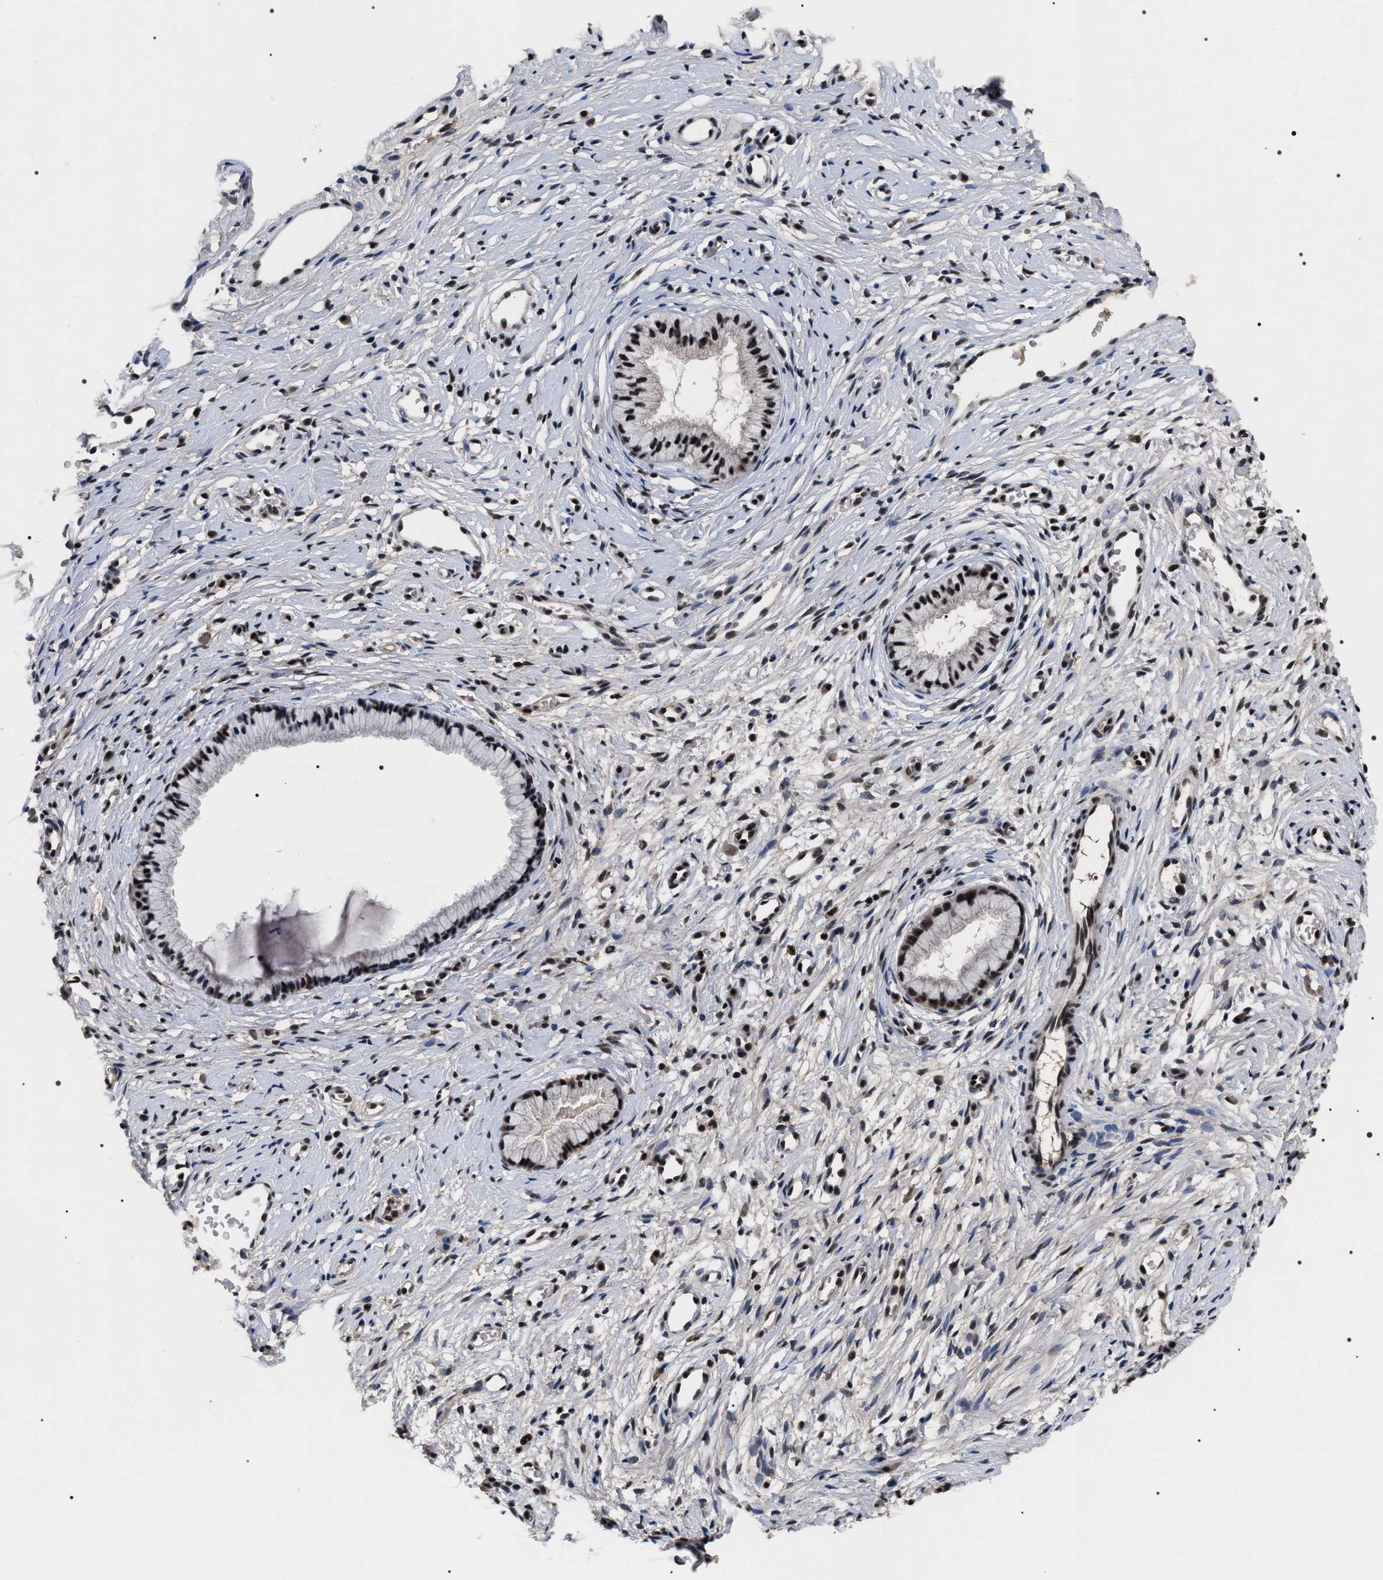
{"staining": {"intensity": "strong", "quantity": ">75%", "location": "nuclear"}, "tissue": "cervix", "cell_type": "Glandular cells", "image_type": "normal", "snomed": [{"axis": "morphology", "description": "Normal tissue, NOS"}, {"axis": "topography", "description": "Cervix"}], "caption": "IHC of benign cervix reveals high levels of strong nuclear expression in approximately >75% of glandular cells.", "gene": "RRP1B", "patient": {"sex": "female", "age": 77}}